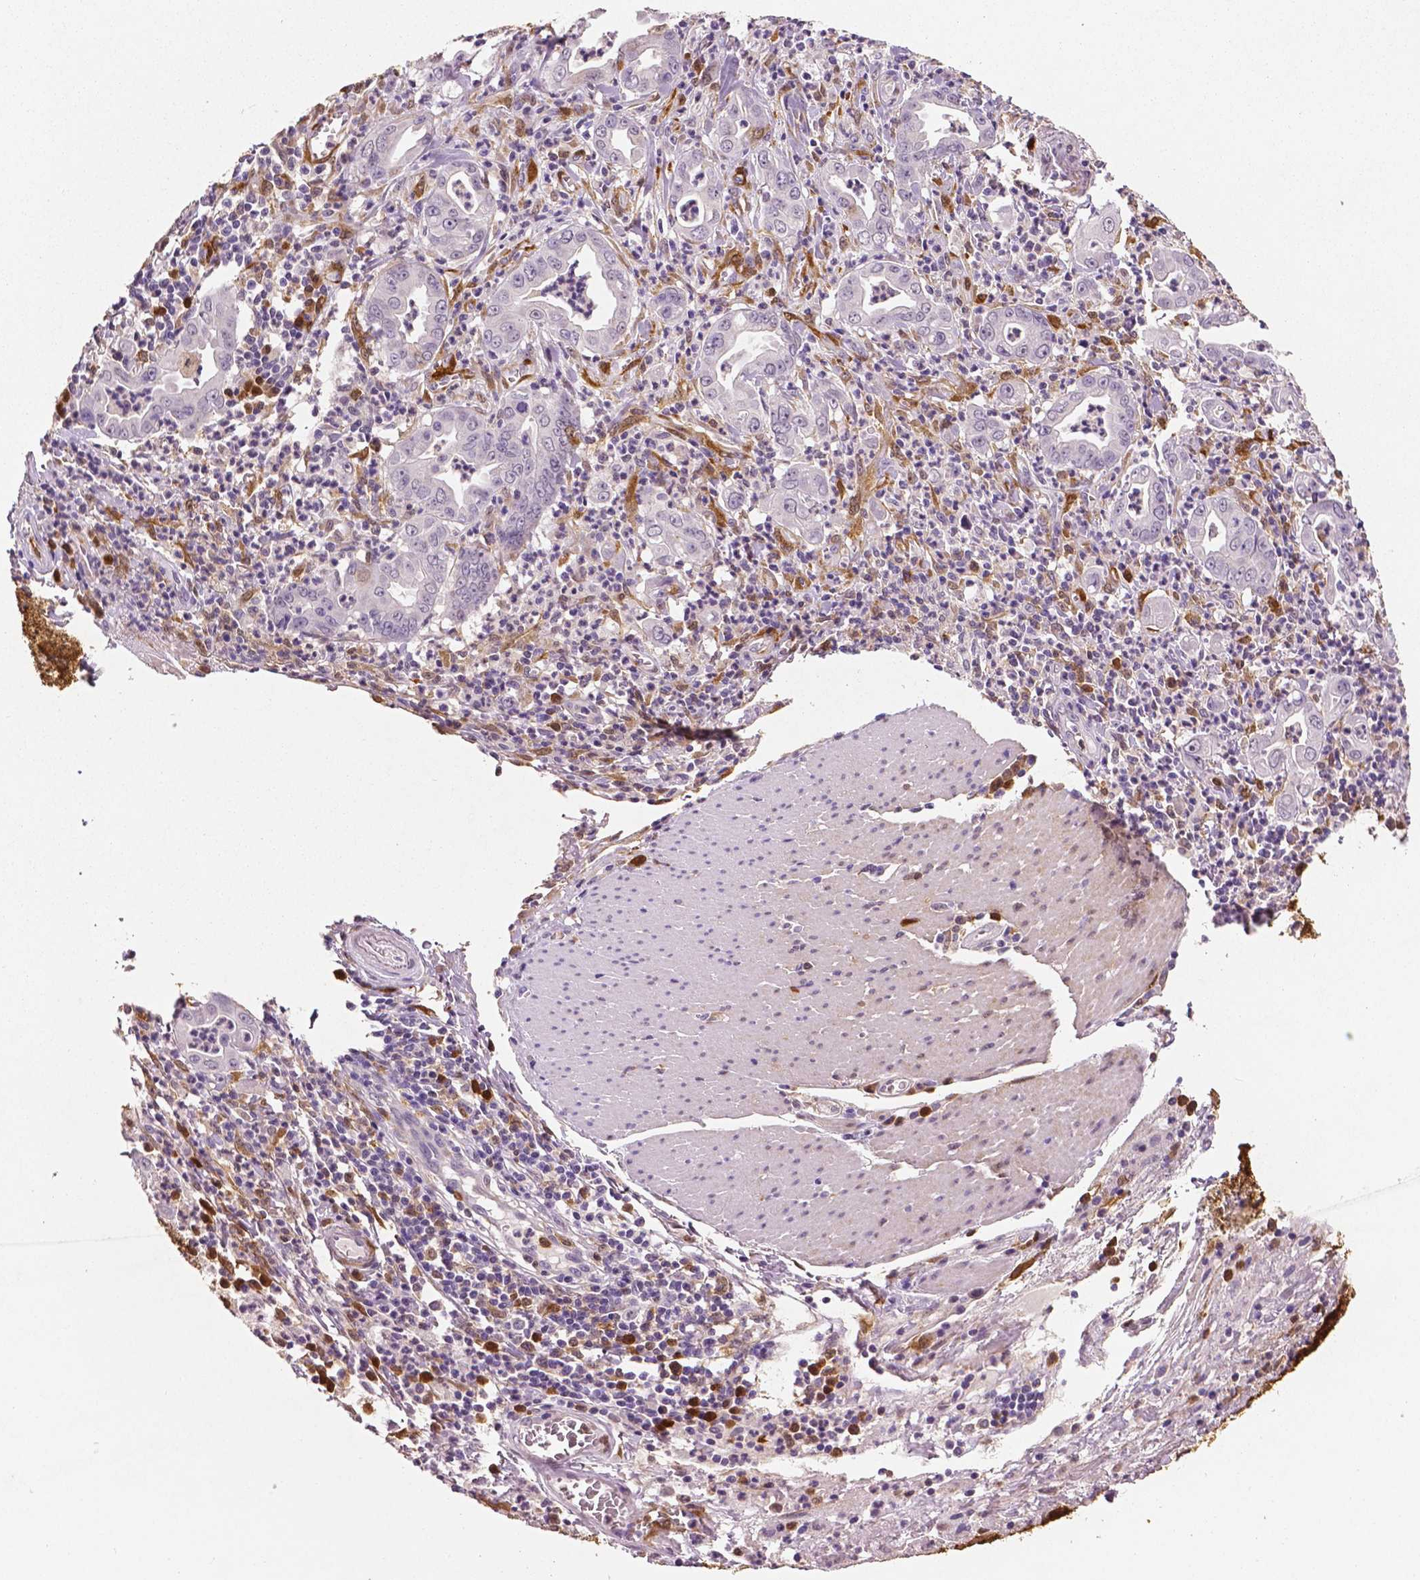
{"staining": {"intensity": "negative", "quantity": "none", "location": "none"}, "tissue": "stomach cancer", "cell_type": "Tumor cells", "image_type": "cancer", "snomed": [{"axis": "morphology", "description": "Adenocarcinoma, NOS"}, {"axis": "topography", "description": "Stomach, upper"}], "caption": "This is an immunohistochemistry image of human stomach cancer (adenocarcinoma). There is no expression in tumor cells.", "gene": "PHGDH", "patient": {"sex": "female", "age": 79}}